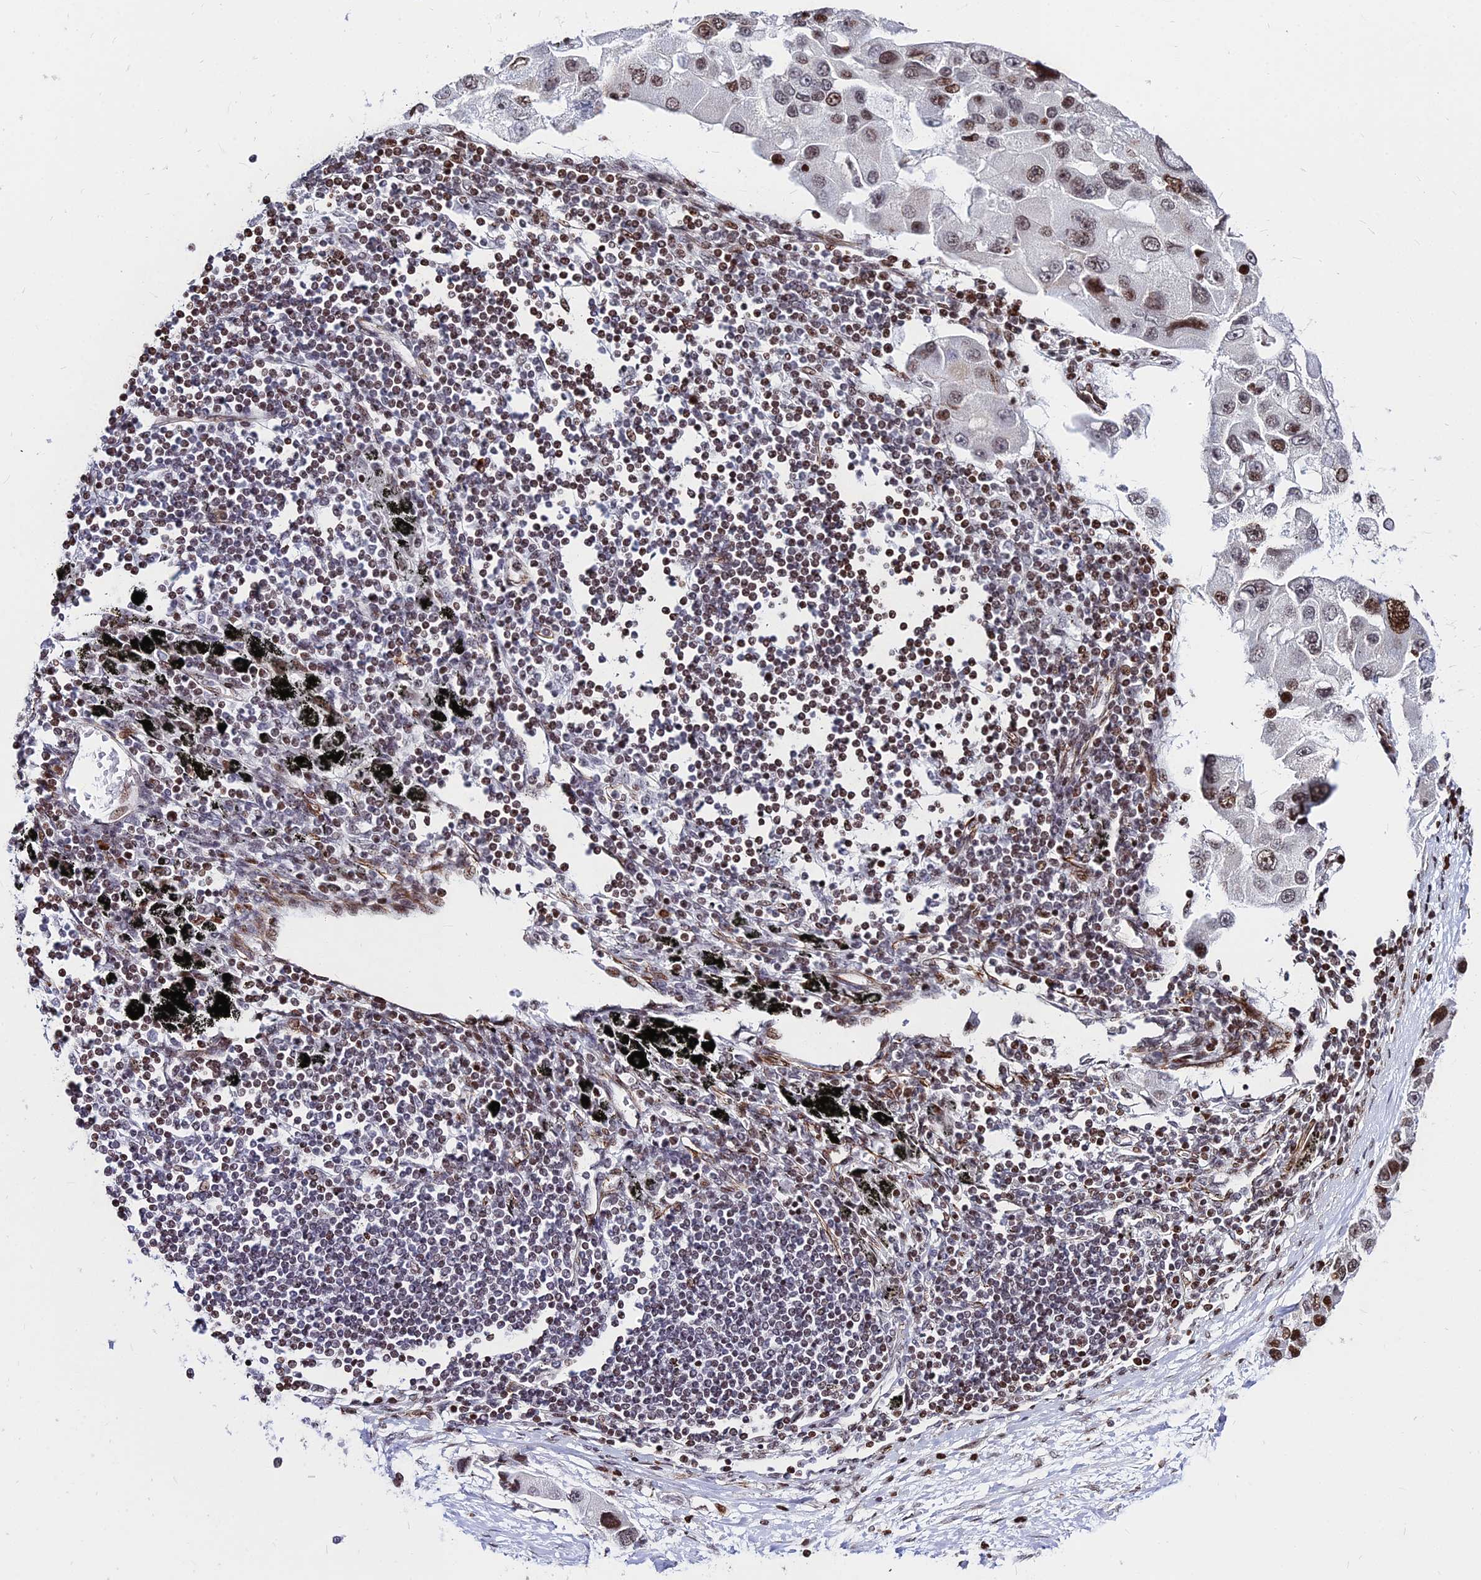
{"staining": {"intensity": "moderate", "quantity": ">75%", "location": "nuclear"}, "tissue": "lung cancer", "cell_type": "Tumor cells", "image_type": "cancer", "snomed": [{"axis": "morphology", "description": "Adenocarcinoma, NOS"}, {"axis": "topography", "description": "Lung"}], "caption": "Immunohistochemistry (IHC) of human lung cancer displays medium levels of moderate nuclear staining in about >75% of tumor cells.", "gene": "NYAP2", "patient": {"sex": "female", "age": 54}}